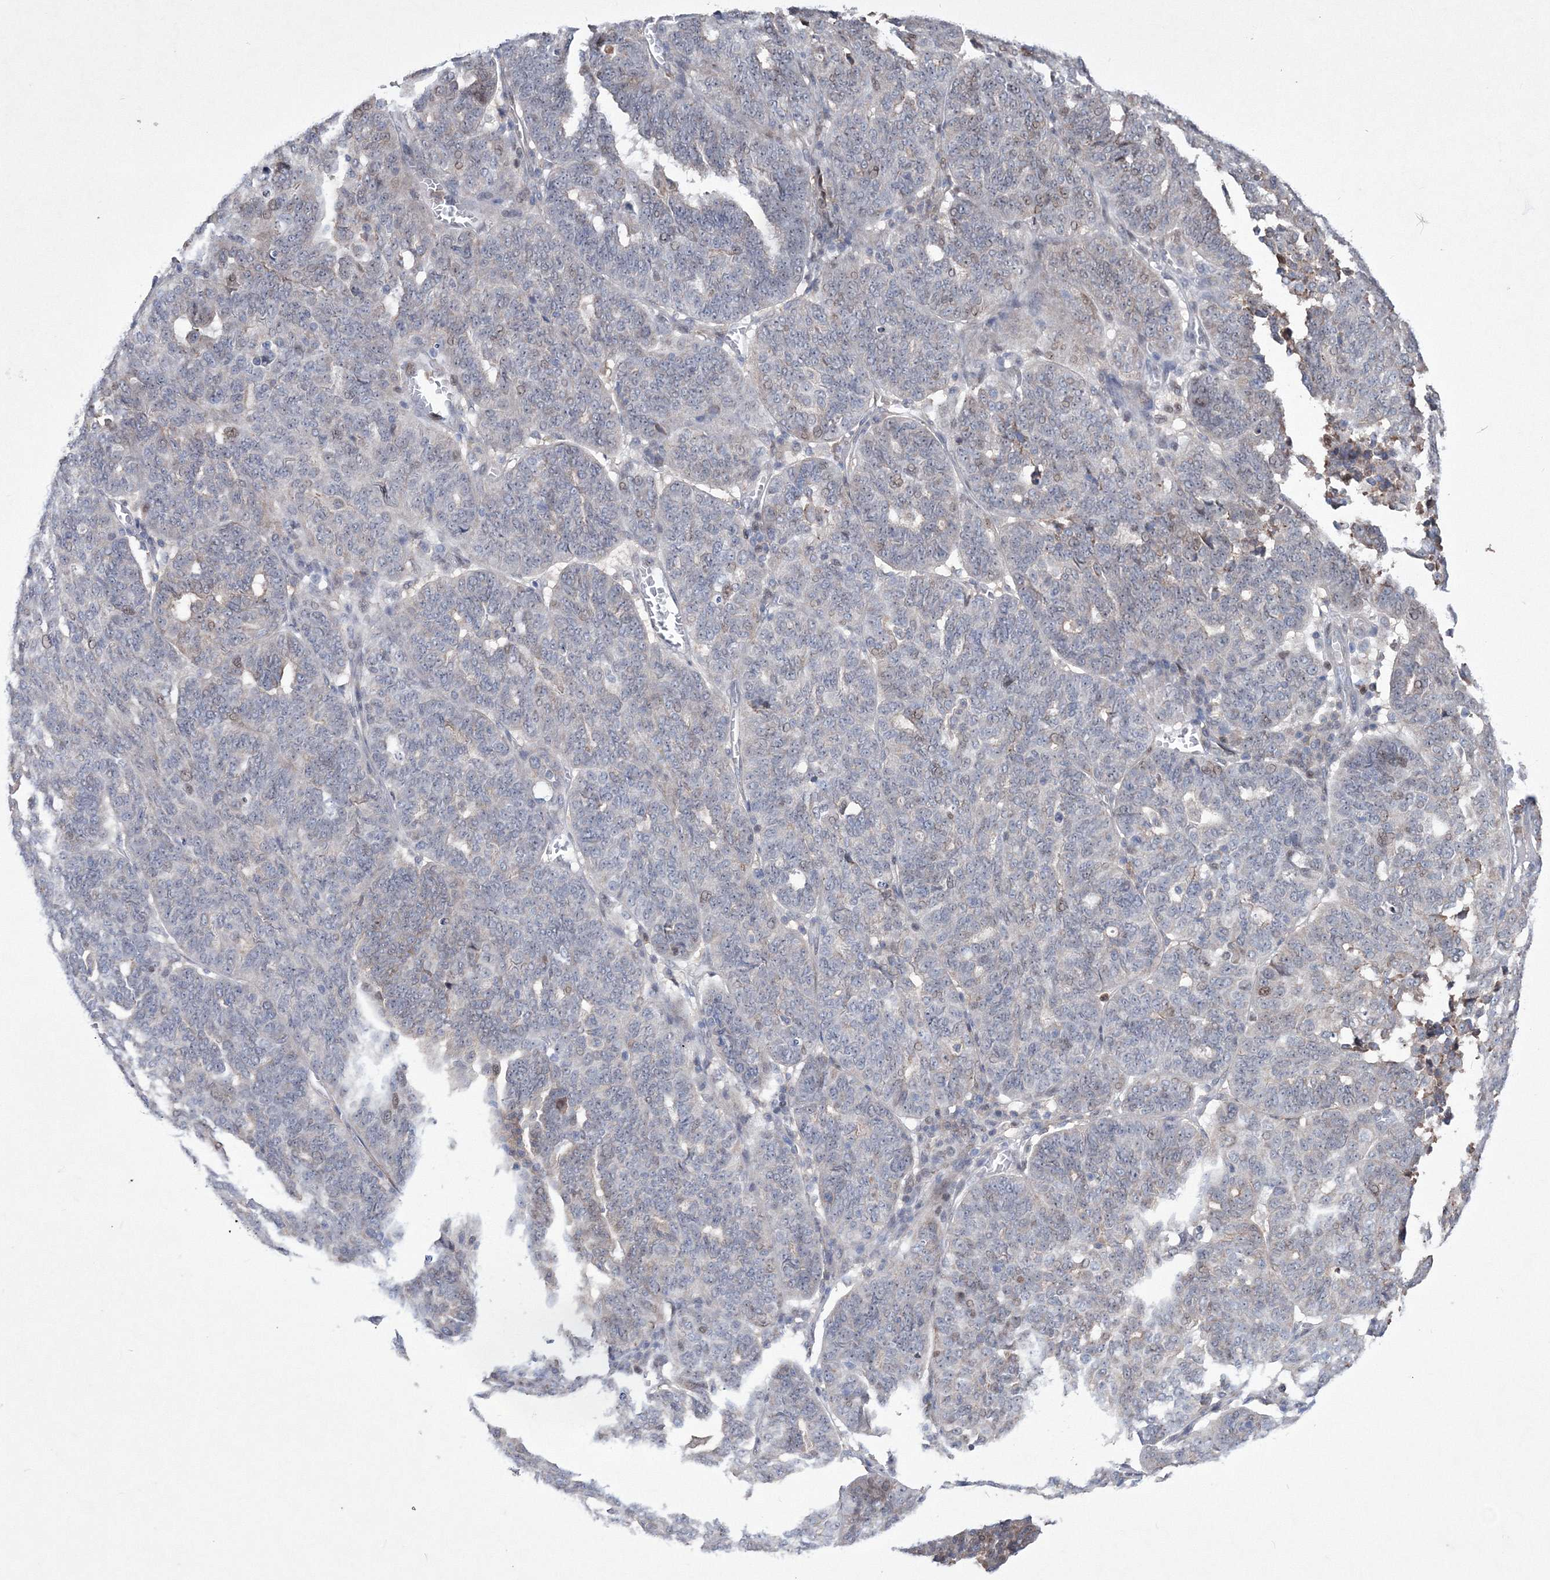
{"staining": {"intensity": "moderate", "quantity": "<25%", "location": "nuclear"}, "tissue": "ovarian cancer", "cell_type": "Tumor cells", "image_type": "cancer", "snomed": [{"axis": "morphology", "description": "Cystadenocarcinoma, serous, NOS"}, {"axis": "topography", "description": "Ovary"}], "caption": "Protein expression analysis of serous cystadenocarcinoma (ovarian) reveals moderate nuclear expression in about <25% of tumor cells.", "gene": "RNPEPL1", "patient": {"sex": "female", "age": 59}}